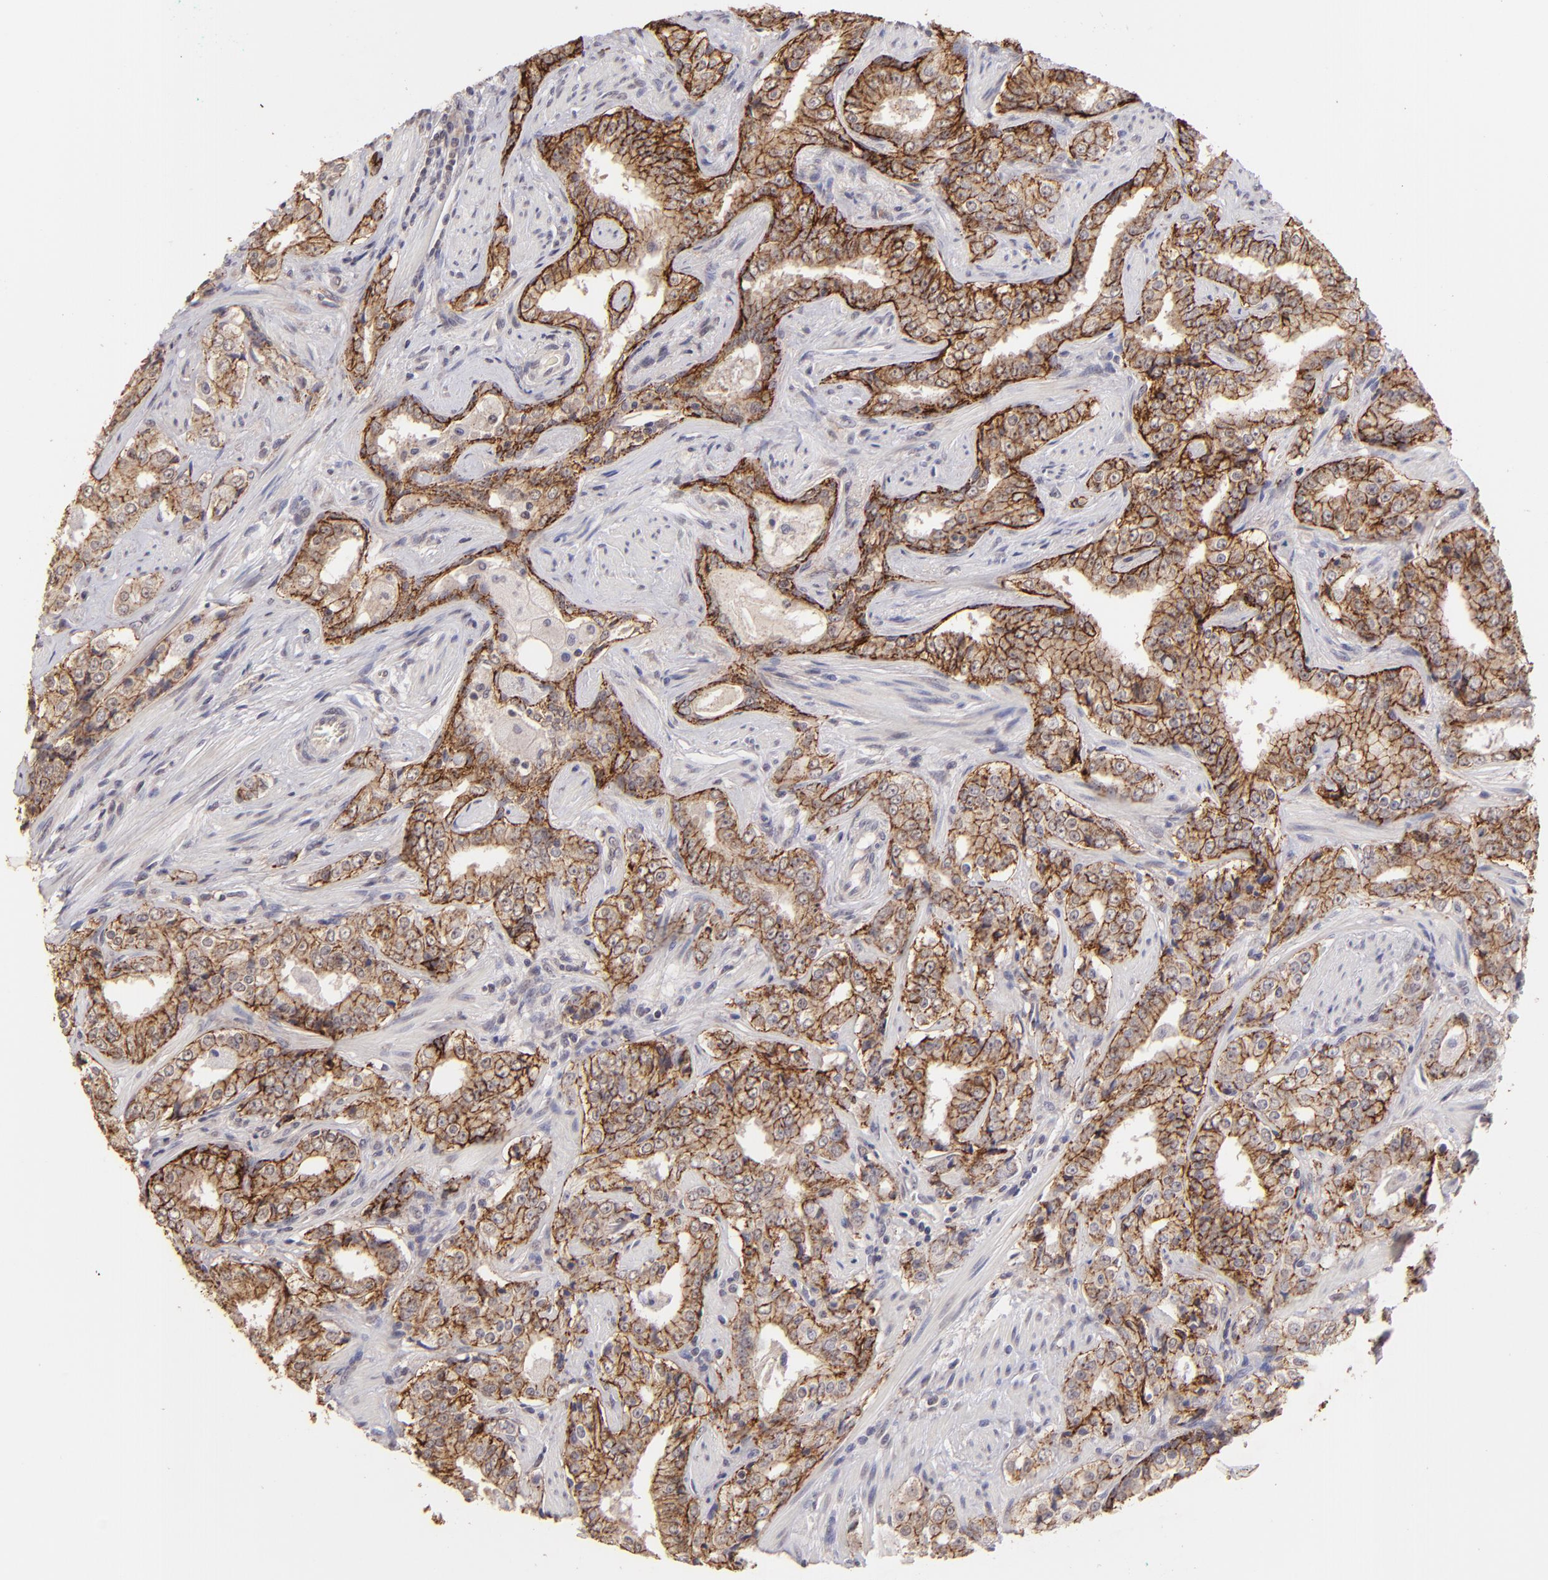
{"staining": {"intensity": "moderate", "quantity": ">75%", "location": "cytoplasmic/membranous"}, "tissue": "prostate cancer", "cell_type": "Tumor cells", "image_type": "cancer", "snomed": [{"axis": "morphology", "description": "Adenocarcinoma, Medium grade"}, {"axis": "topography", "description": "Prostate"}], "caption": "Tumor cells display moderate cytoplasmic/membranous positivity in approximately >75% of cells in adenocarcinoma (medium-grade) (prostate). (Brightfield microscopy of DAB IHC at high magnification).", "gene": "CLDN1", "patient": {"sex": "male", "age": 60}}